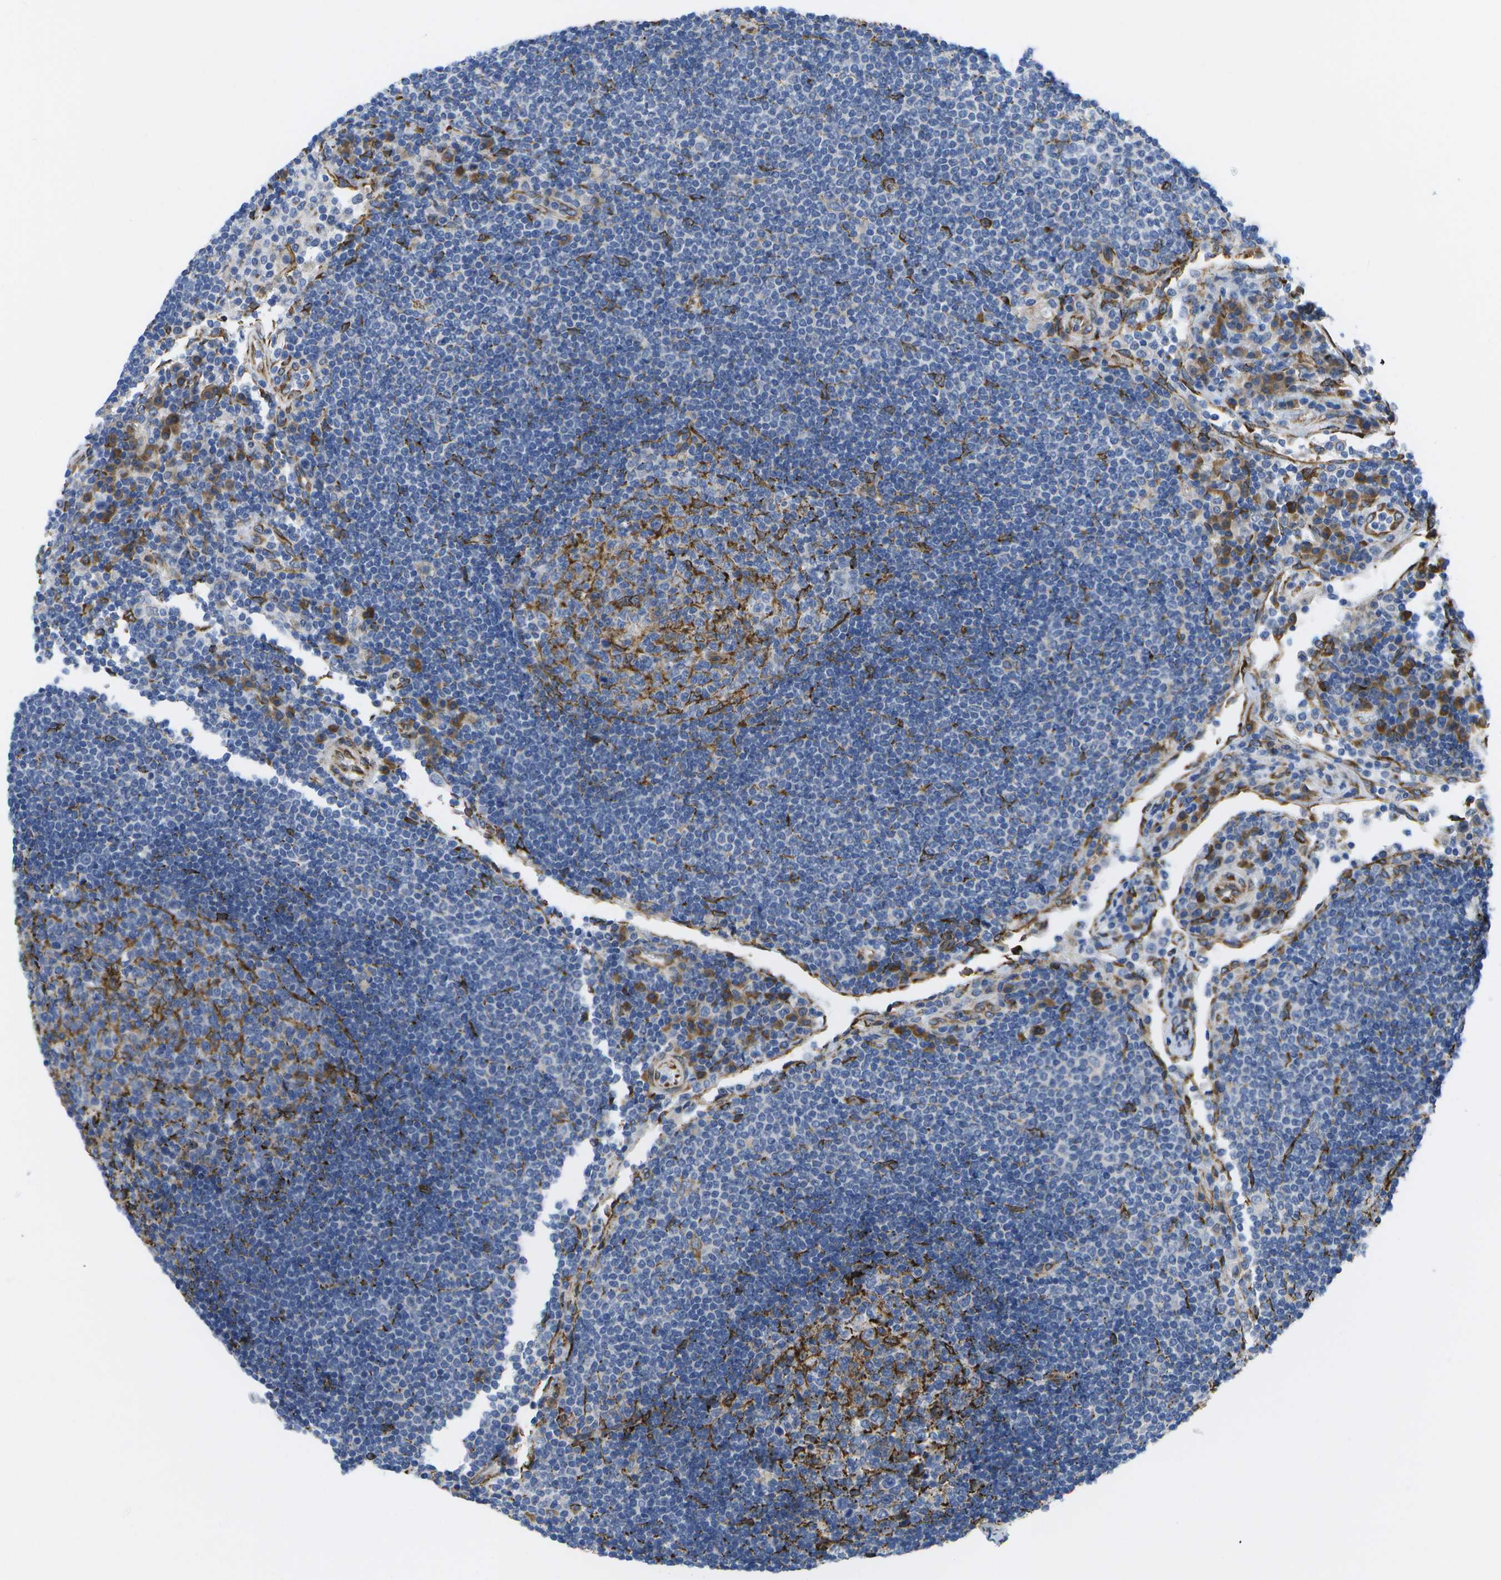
{"staining": {"intensity": "moderate", "quantity": "<25%", "location": "cytoplasmic/membranous"}, "tissue": "lymph node", "cell_type": "Germinal center cells", "image_type": "normal", "snomed": [{"axis": "morphology", "description": "Normal tissue, NOS"}, {"axis": "topography", "description": "Lymph node"}], "caption": "Immunohistochemistry of unremarkable human lymph node exhibits low levels of moderate cytoplasmic/membranous staining in about <25% of germinal center cells.", "gene": "ZDHHC17", "patient": {"sex": "female", "age": 53}}